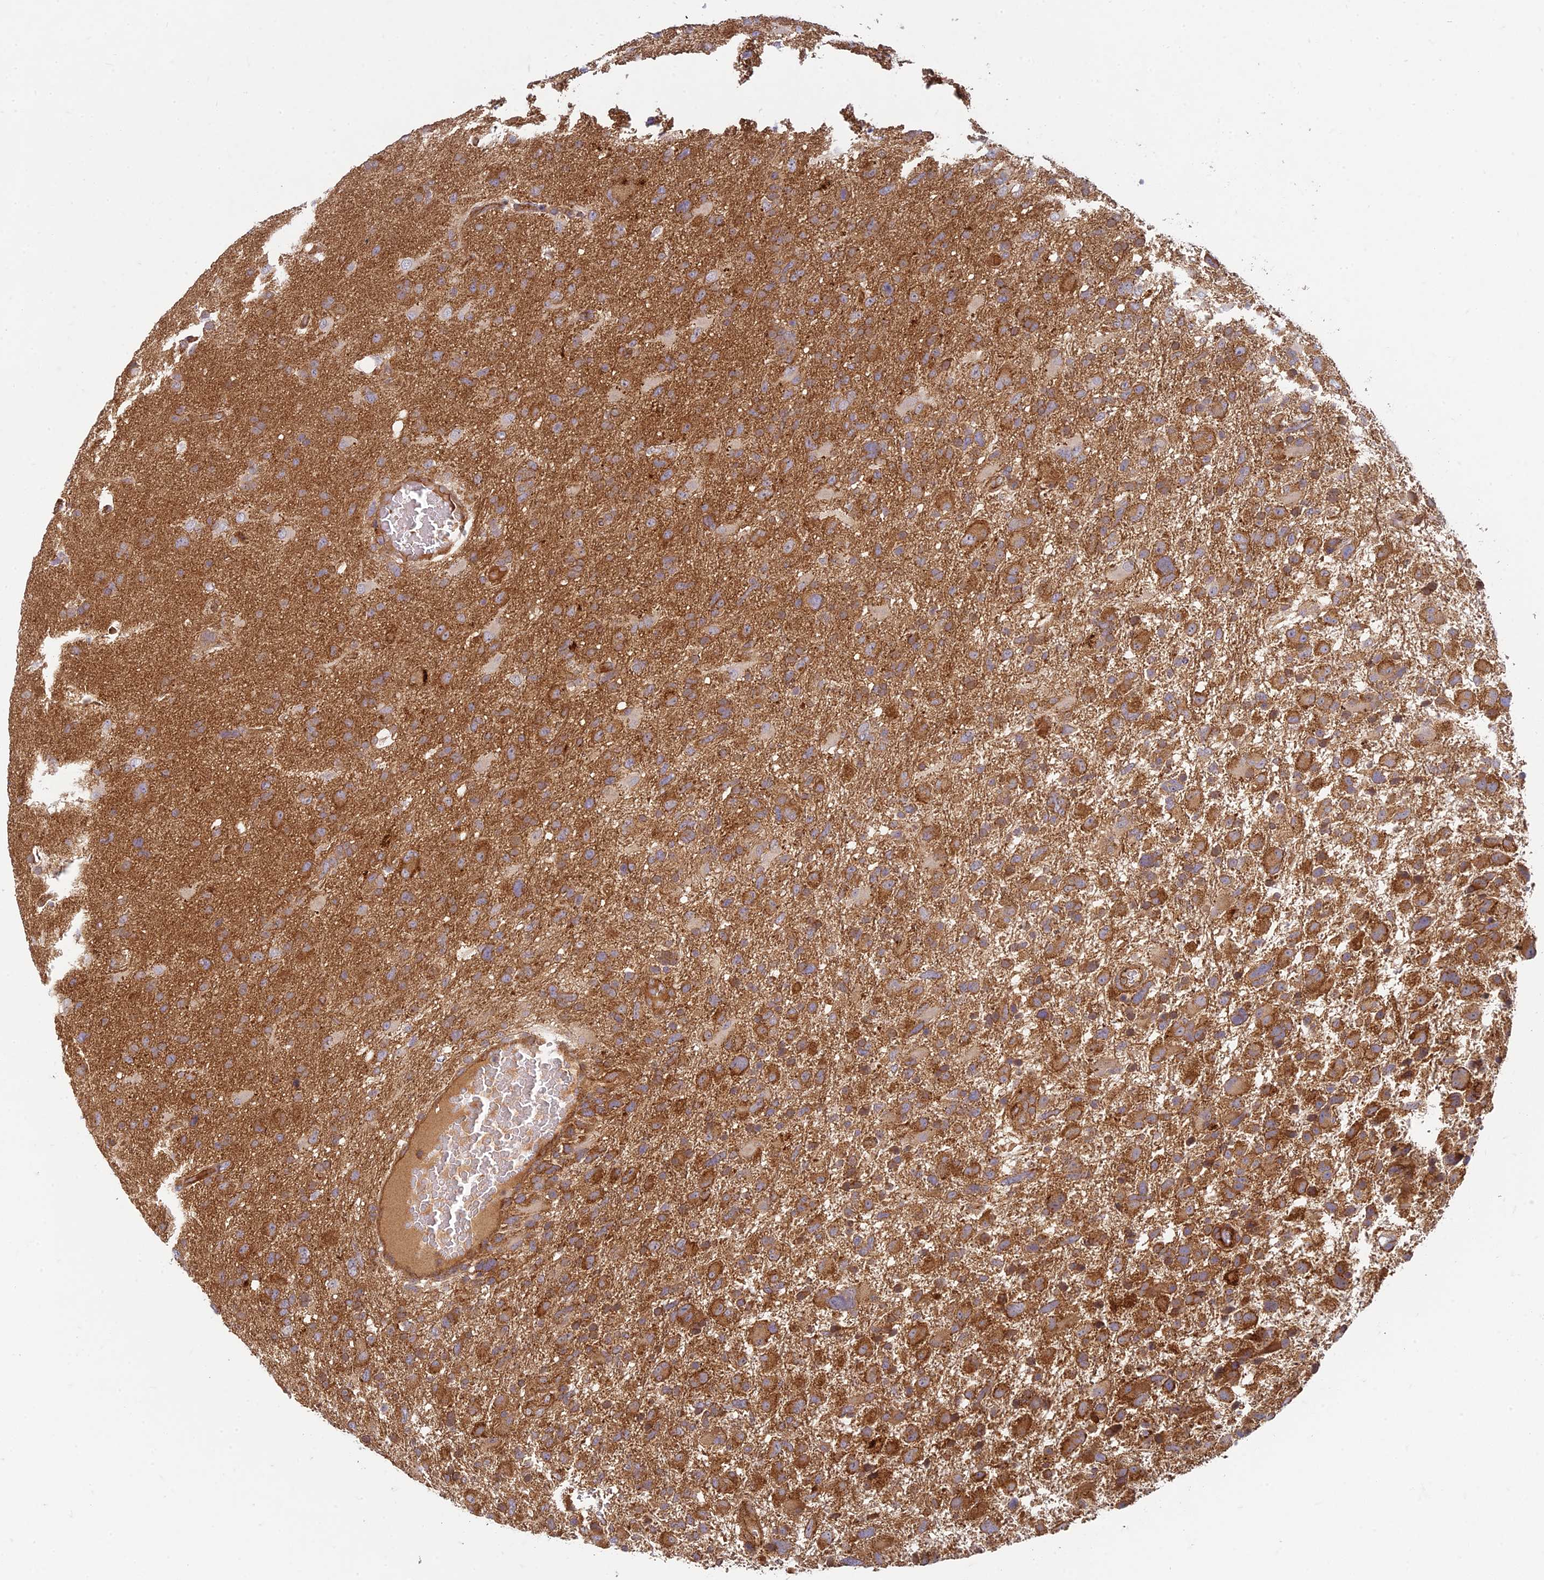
{"staining": {"intensity": "strong", "quantity": ">75%", "location": "cytoplasmic/membranous"}, "tissue": "glioma", "cell_type": "Tumor cells", "image_type": "cancer", "snomed": [{"axis": "morphology", "description": "Glioma, malignant, High grade"}, {"axis": "topography", "description": "Brain"}], "caption": "Strong cytoplasmic/membranous positivity for a protein is appreciated in approximately >75% of tumor cells of glioma using immunohistochemistry.", "gene": "TCF25", "patient": {"sex": "male", "age": 61}}